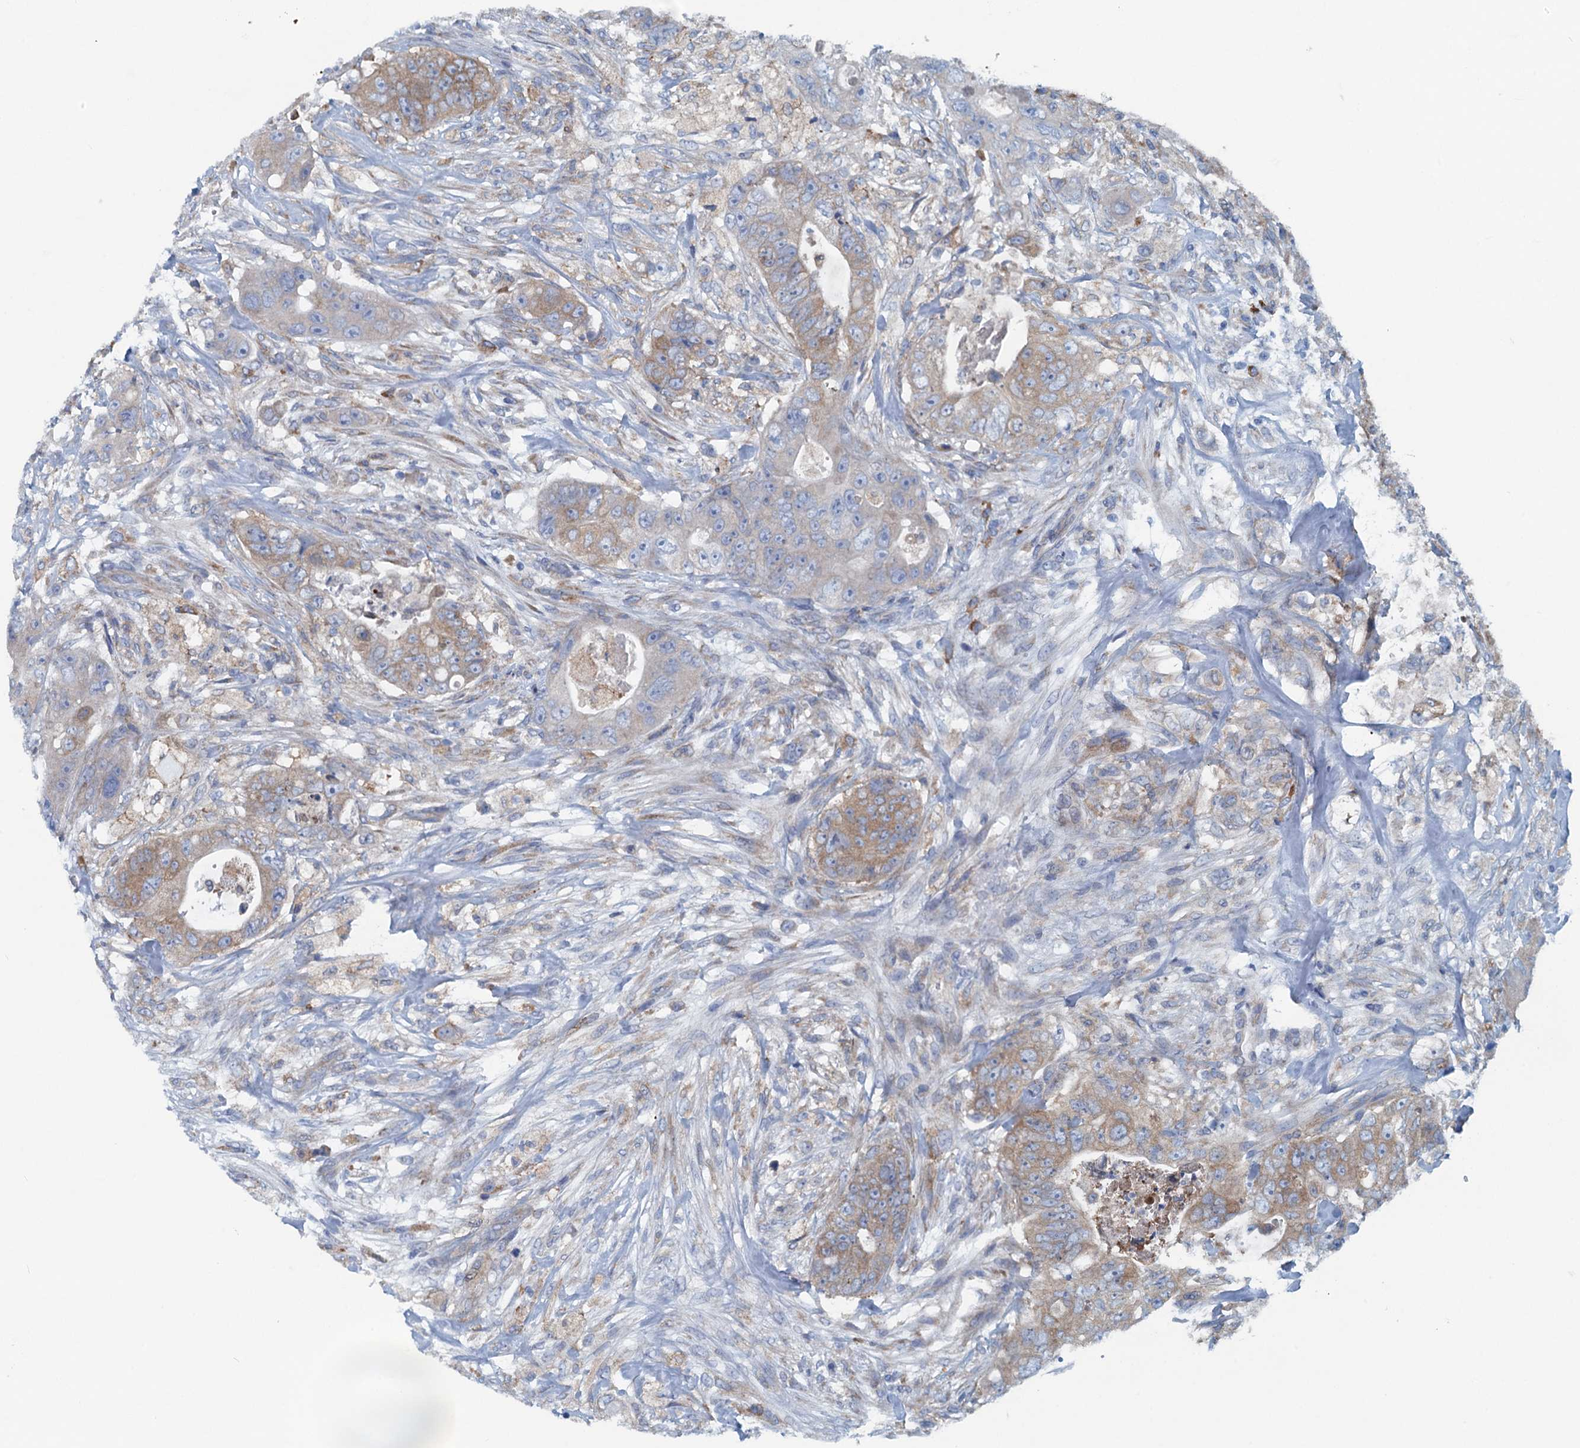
{"staining": {"intensity": "weak", "quantity": ">75%", "location": "cytoplasmic/membranous"}, "tissue": "colorectal cancer", "cell_type": "Tumor cells", "image_type": "cancer", "snomed": [{"axis": "morphology", "description": "Adenocarcinoma, NOS"}, {"axis": "topography", "description": "Colon"}], "caption": "Weak cytoplasmic/membranous positivity for a protein is appreciated in about >75% of tumor cells of colorectal cancer using IHC.", "gene": "MYDGF", "patient": {"sex": "female", "age": 46}}